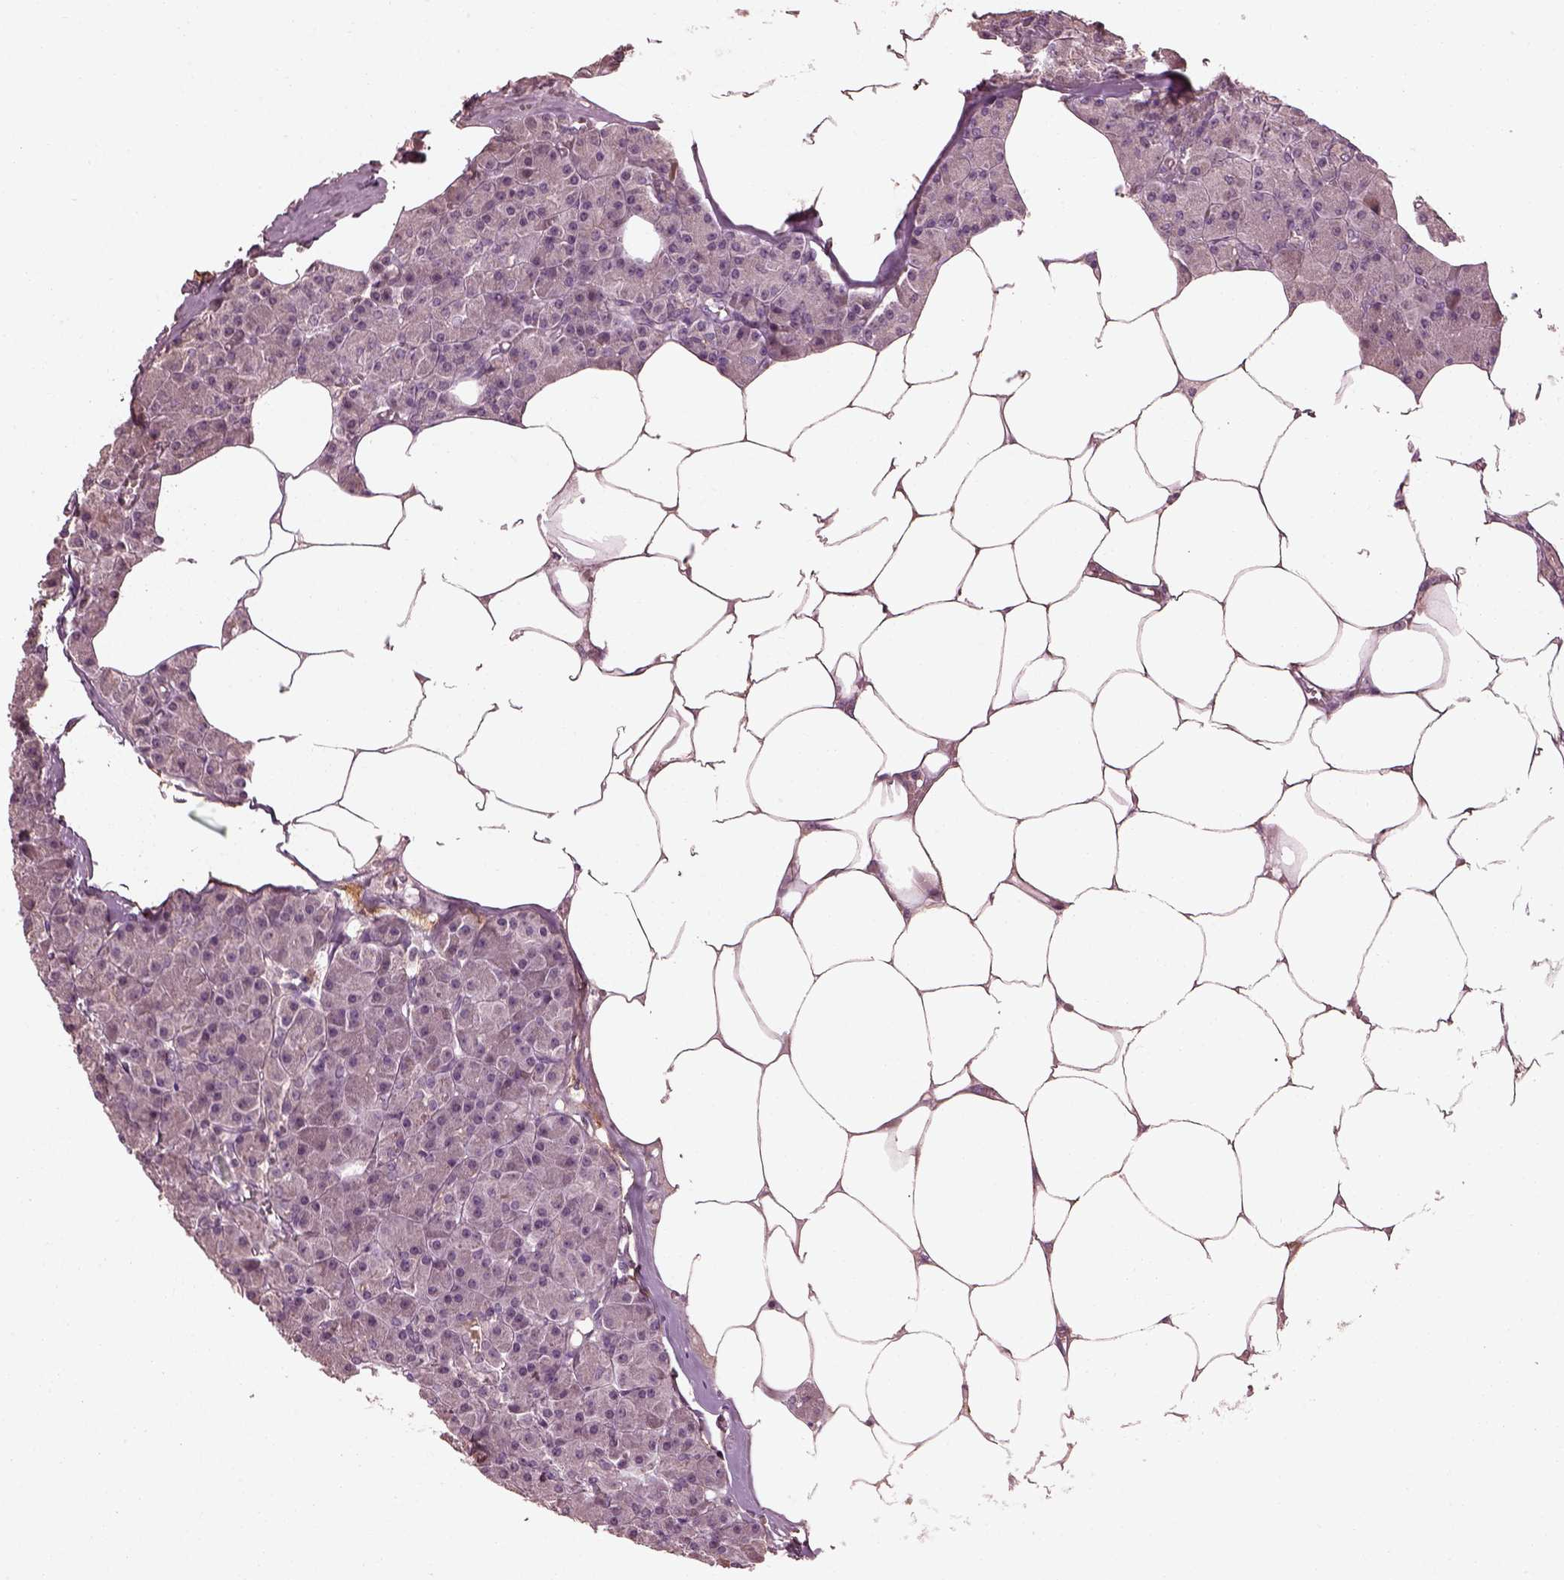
{"staining": {"intensity": "negative", "quantity": "none", "location": "none"}, "tissue": "pancreas", "cell_type": "Exocrine glandular cells", "image_type": "normal", "snomed": [{"axis": "morphology", "description": "Normal tissue, NOS"}, {"axis": "topography", "description": "Pancreas"}], "caption": "IHC histopathology image of unremarkable human pancreas stained for a protein (brown), which shows no expression in exocrine glandular cells.", "gene": "EFEMP1", "patient": {"sex": "female", "age": 45}}